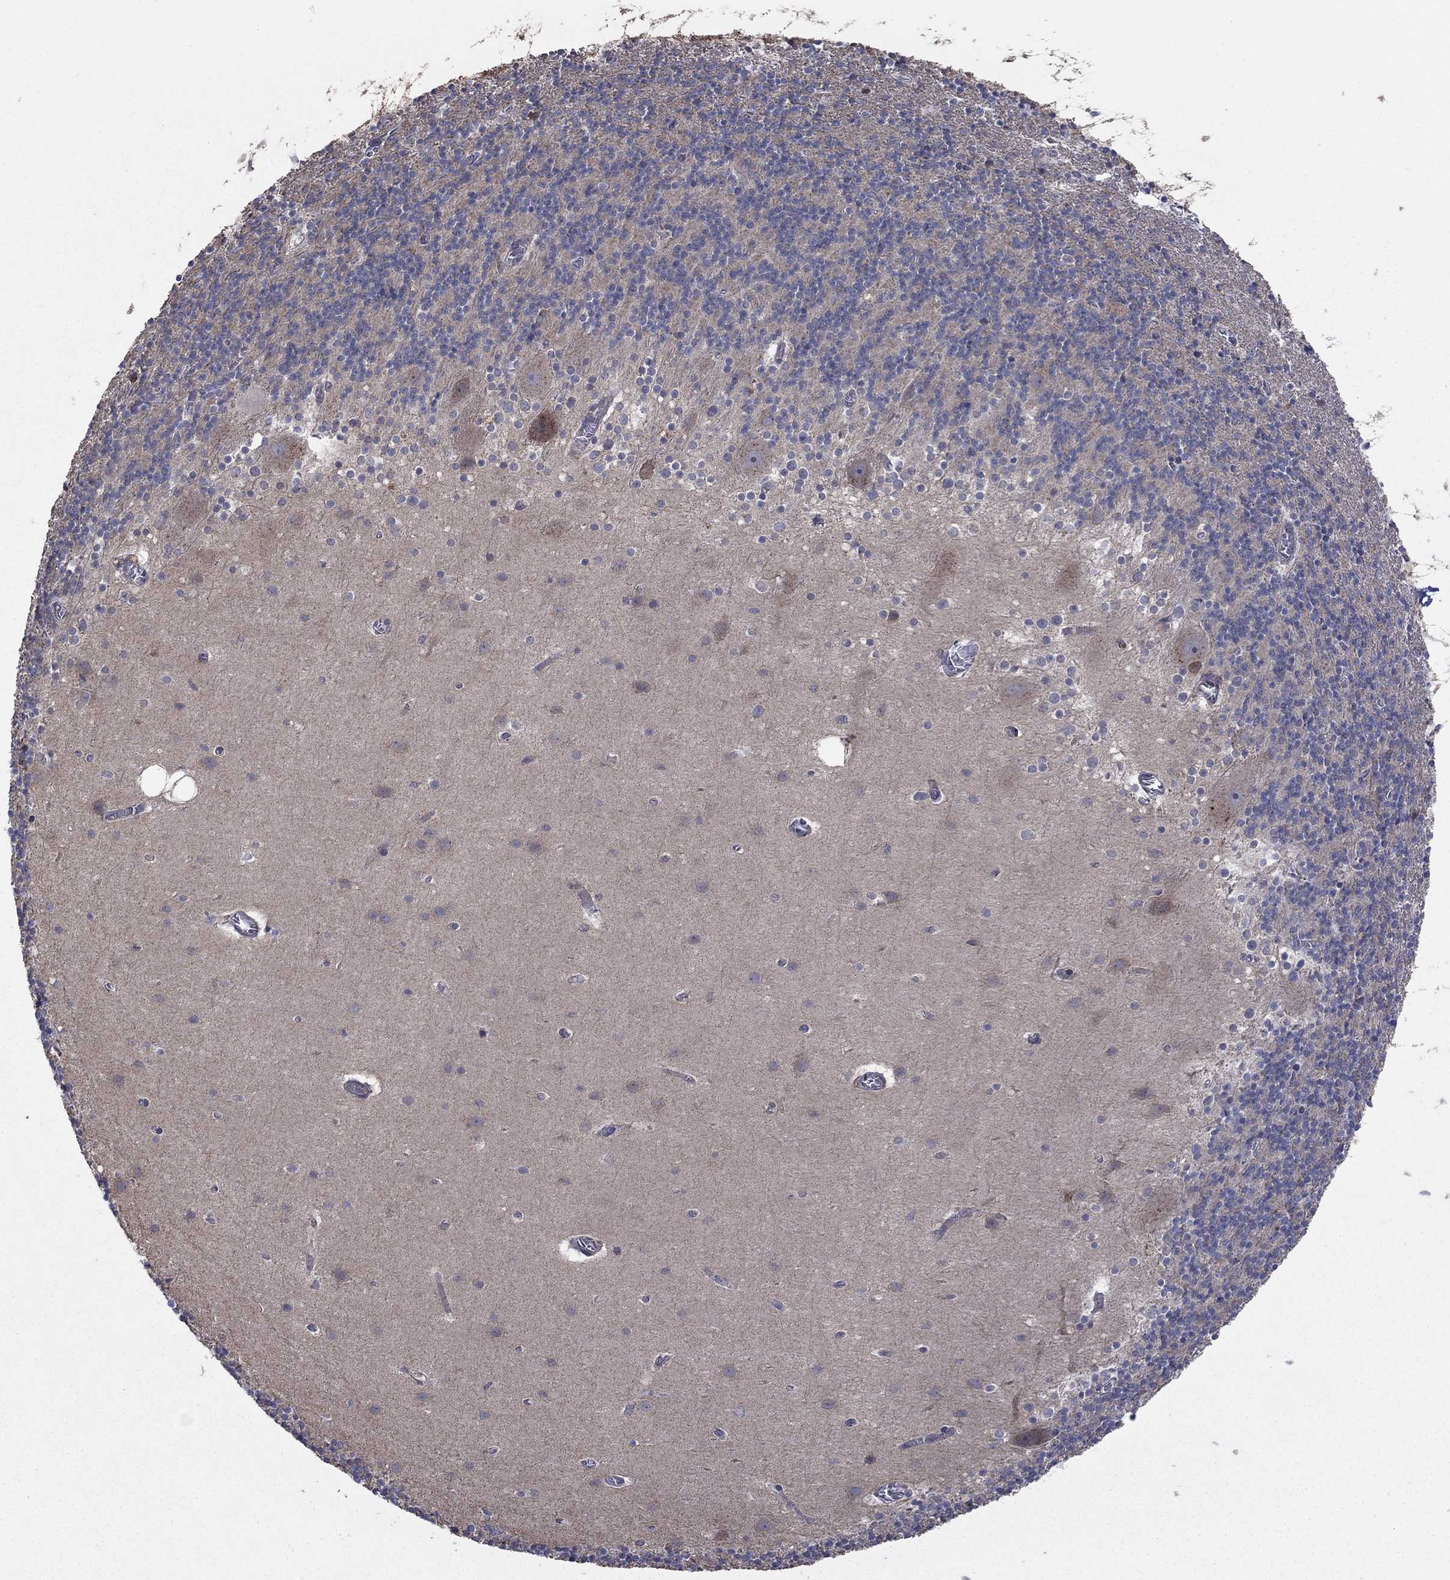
{"staining": {"intensity": "negative", "quantity": "none", "location": "none"}, "tissue": "cerebellum", "cell_type": "Cells in granular layer", "image_type": "normal", "snomed": [{"axis": "morphology", "description": "Normal tissue, NOS"}, {"axis": "topography", "description": "Cerebellum"}], "caption": "Immunohistochemistry photomicrograph of normal human cerebellum stained for a protein (brown), which reveals no positivity in cells in granular layer. Nuclei are stained in blue.", "gene": "MEA1", "patient": {"sex": "male", "age": 70}}